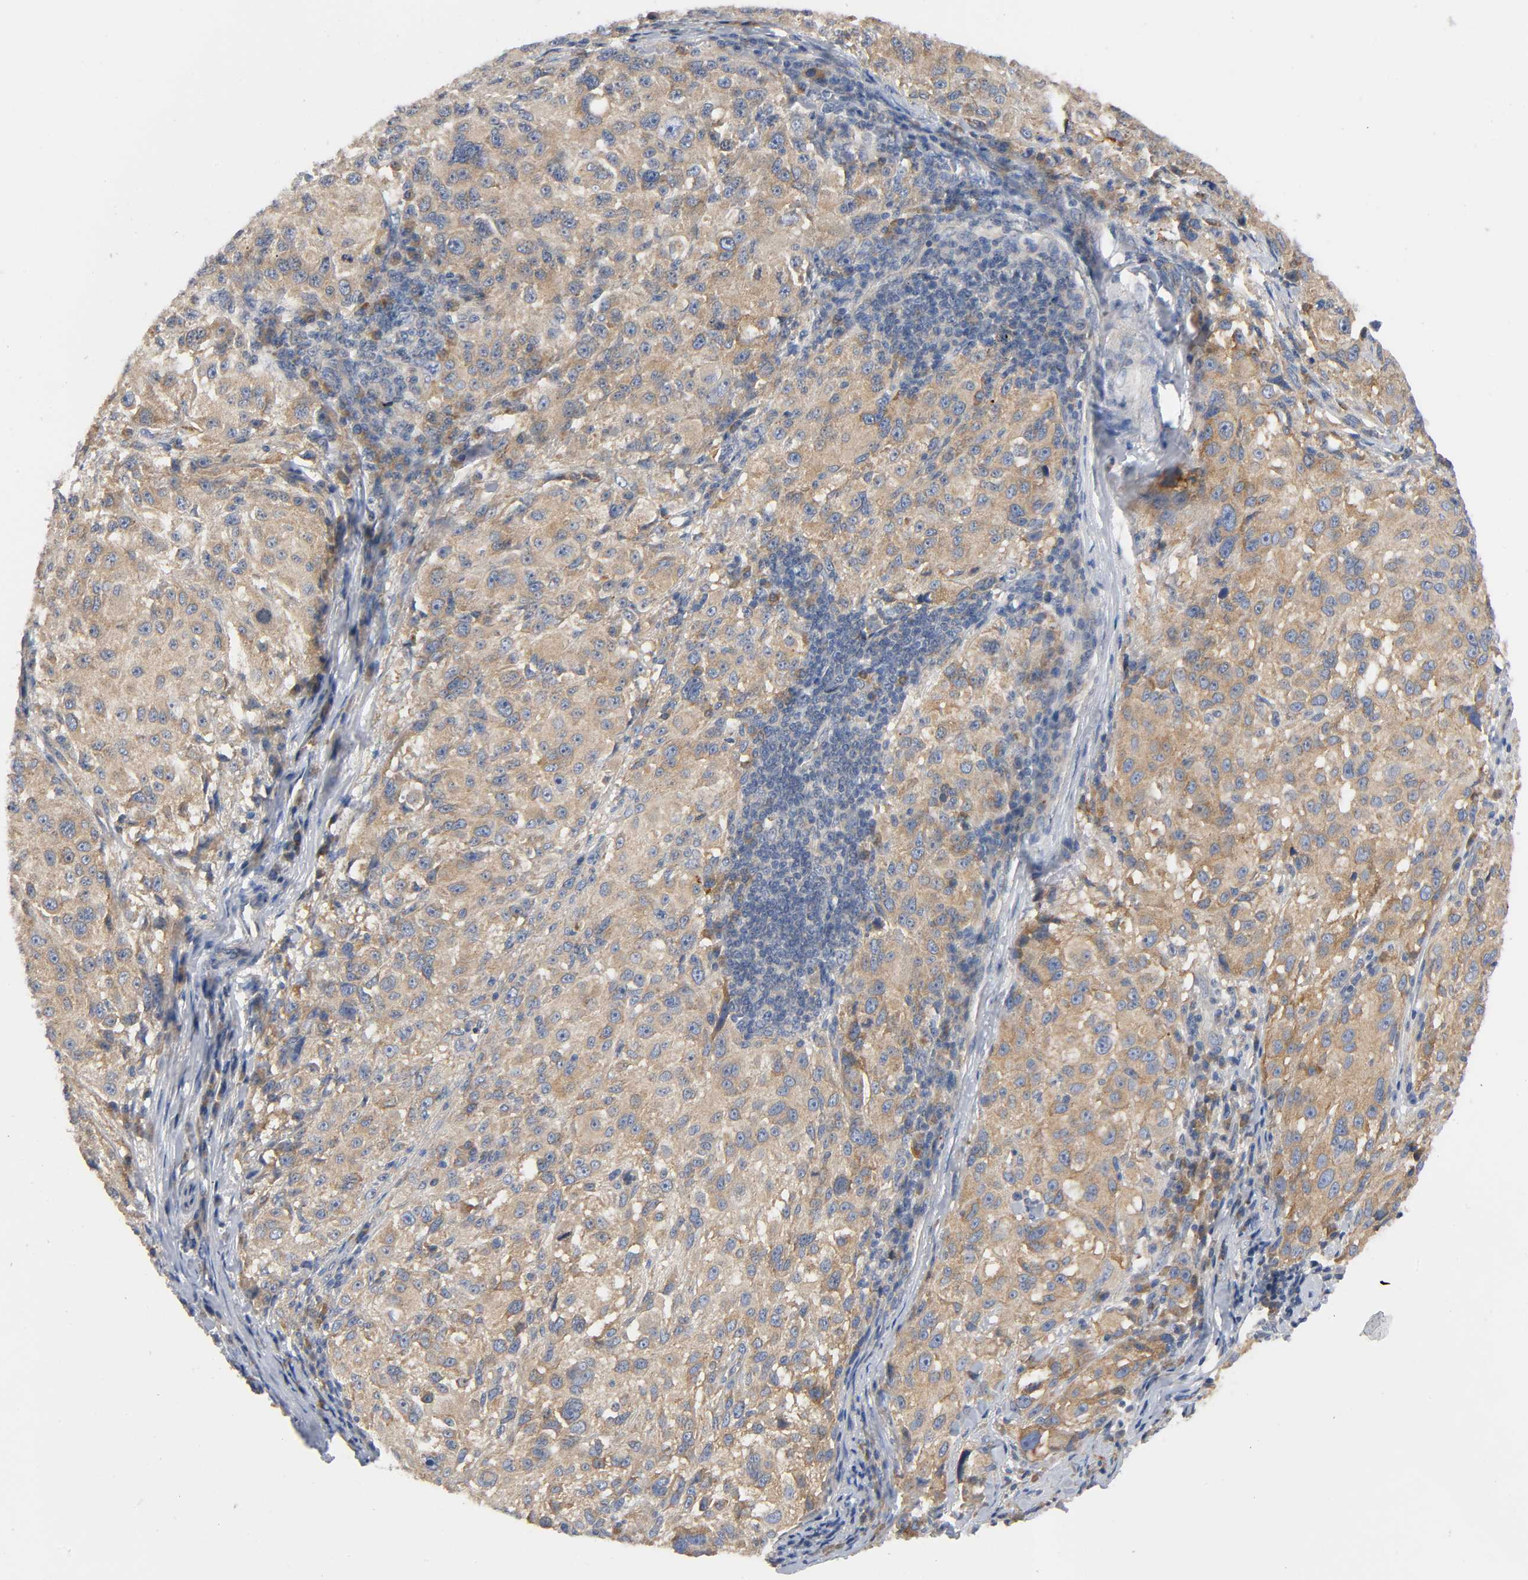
{"staining": {"intensity": "moderate", "quantity": ">75%", "location": "cytoplasmic/membranous"}, "tissue": "melanoma", "cell_type": "Tumor cells", "image_type": "cancer", "snomed": [{"axis": "morphology", "description": "Necrosis, NOS"}, {"axis": "morphology", "description": "Malignant melanoma, NOS"}, {"axis": "topography", "description": "Skin"}], "caption": "A brown stain labels moderate cytoplasmic/membranous staining of a protein in melanoma tumor cells.", "gene": "HDAC6", "patient": {"sex": "female", "age": 87}}